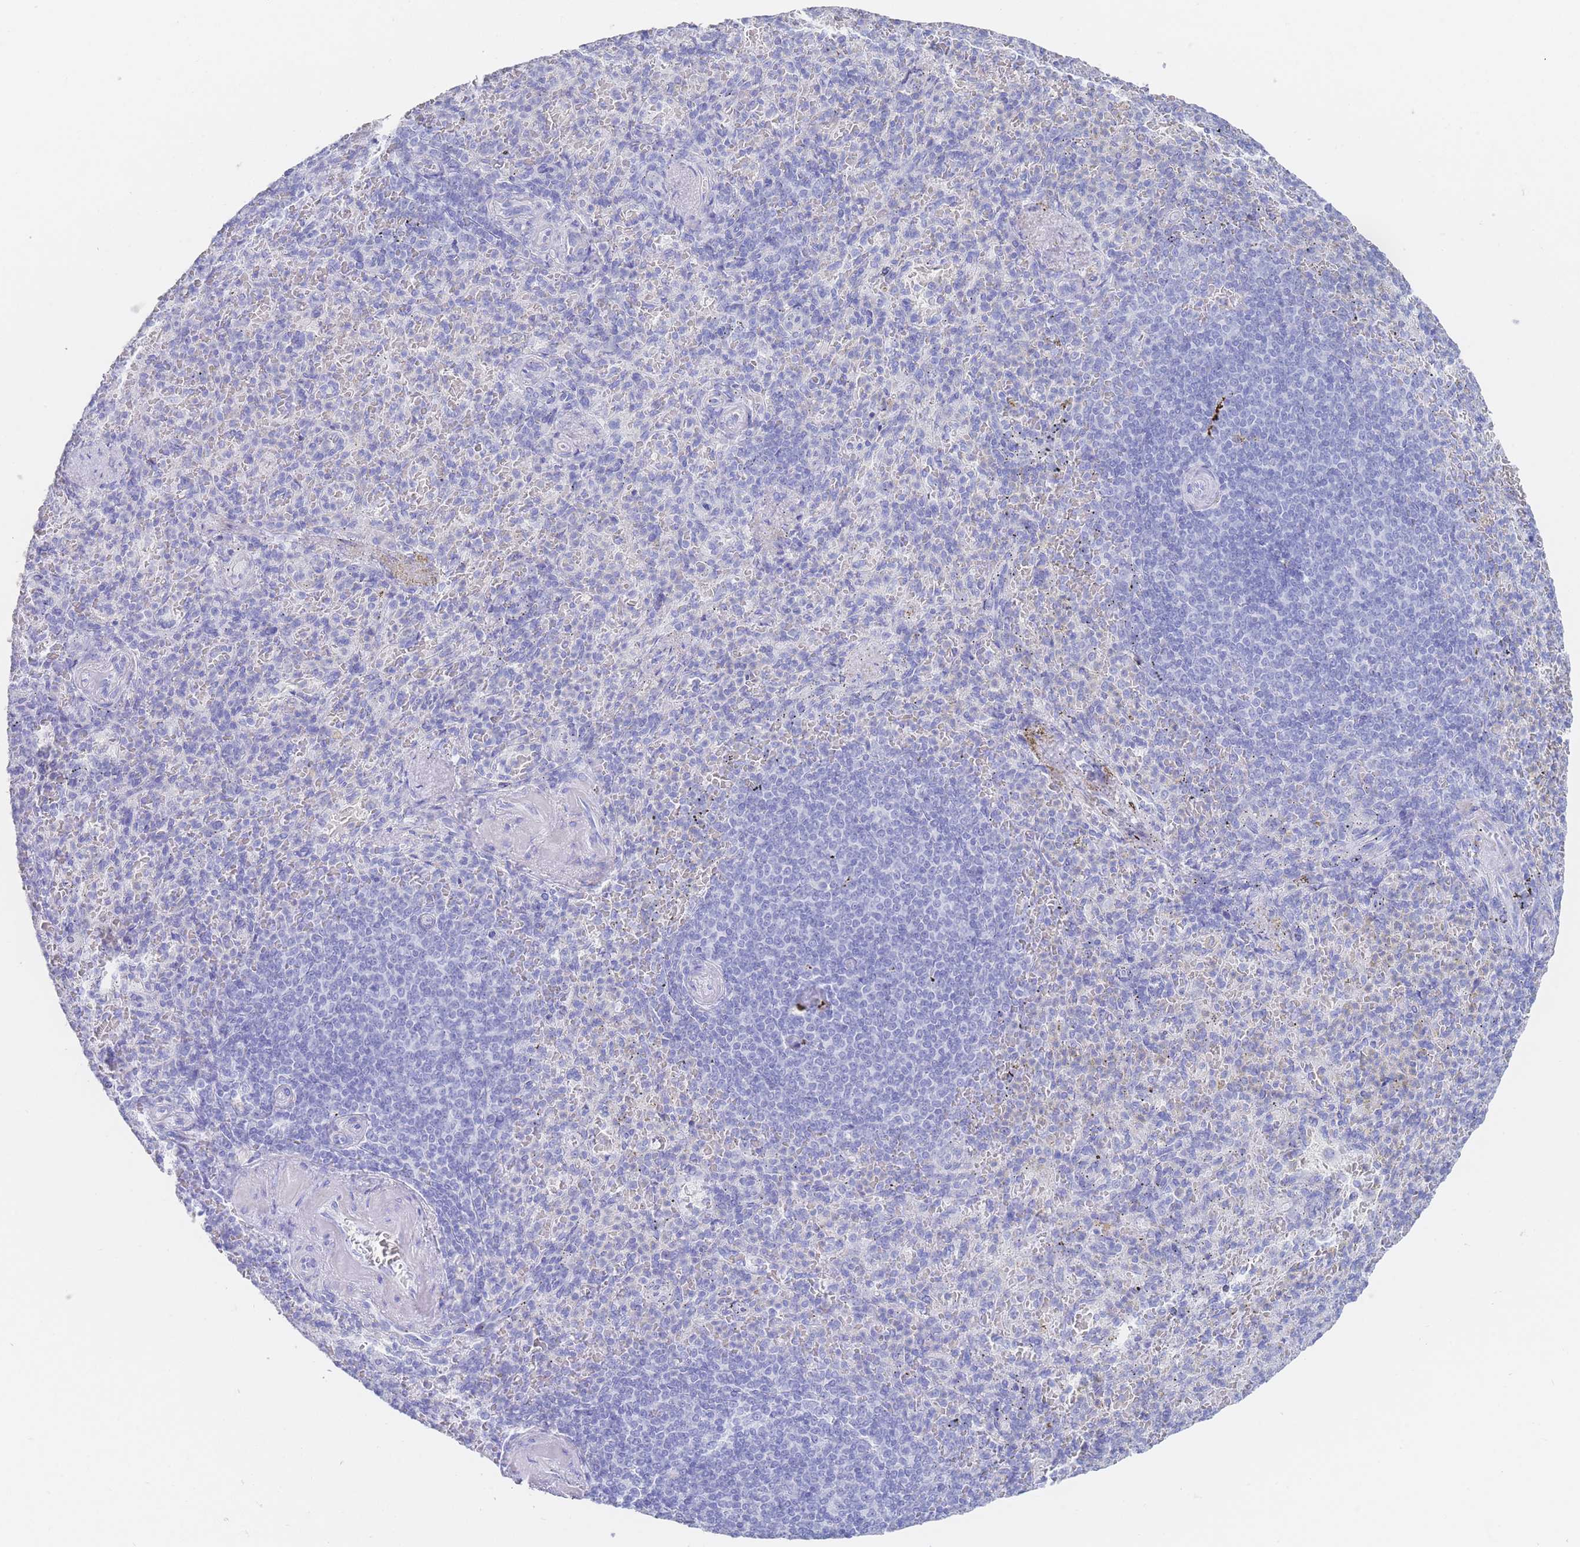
{"staining": {"intensity": "negative", "quantity": "none", "location": "none"}, "tissue": "spleen", "cell_type": "Cells in red pulp", "image_type": "normal", "snomed": [{"axis": "morphology", "description": "Normal tissue, NOS"}, {"axis": "topography", "description": "Spleen"}], "caption": "A high-resolution image shows immunohistochemistry (IHC) staining of benign spleen, which shows no significant staining in cells in red pulp.", "gene": "LRRC37A2", "patient": {"sex": "female", "age": 74}}